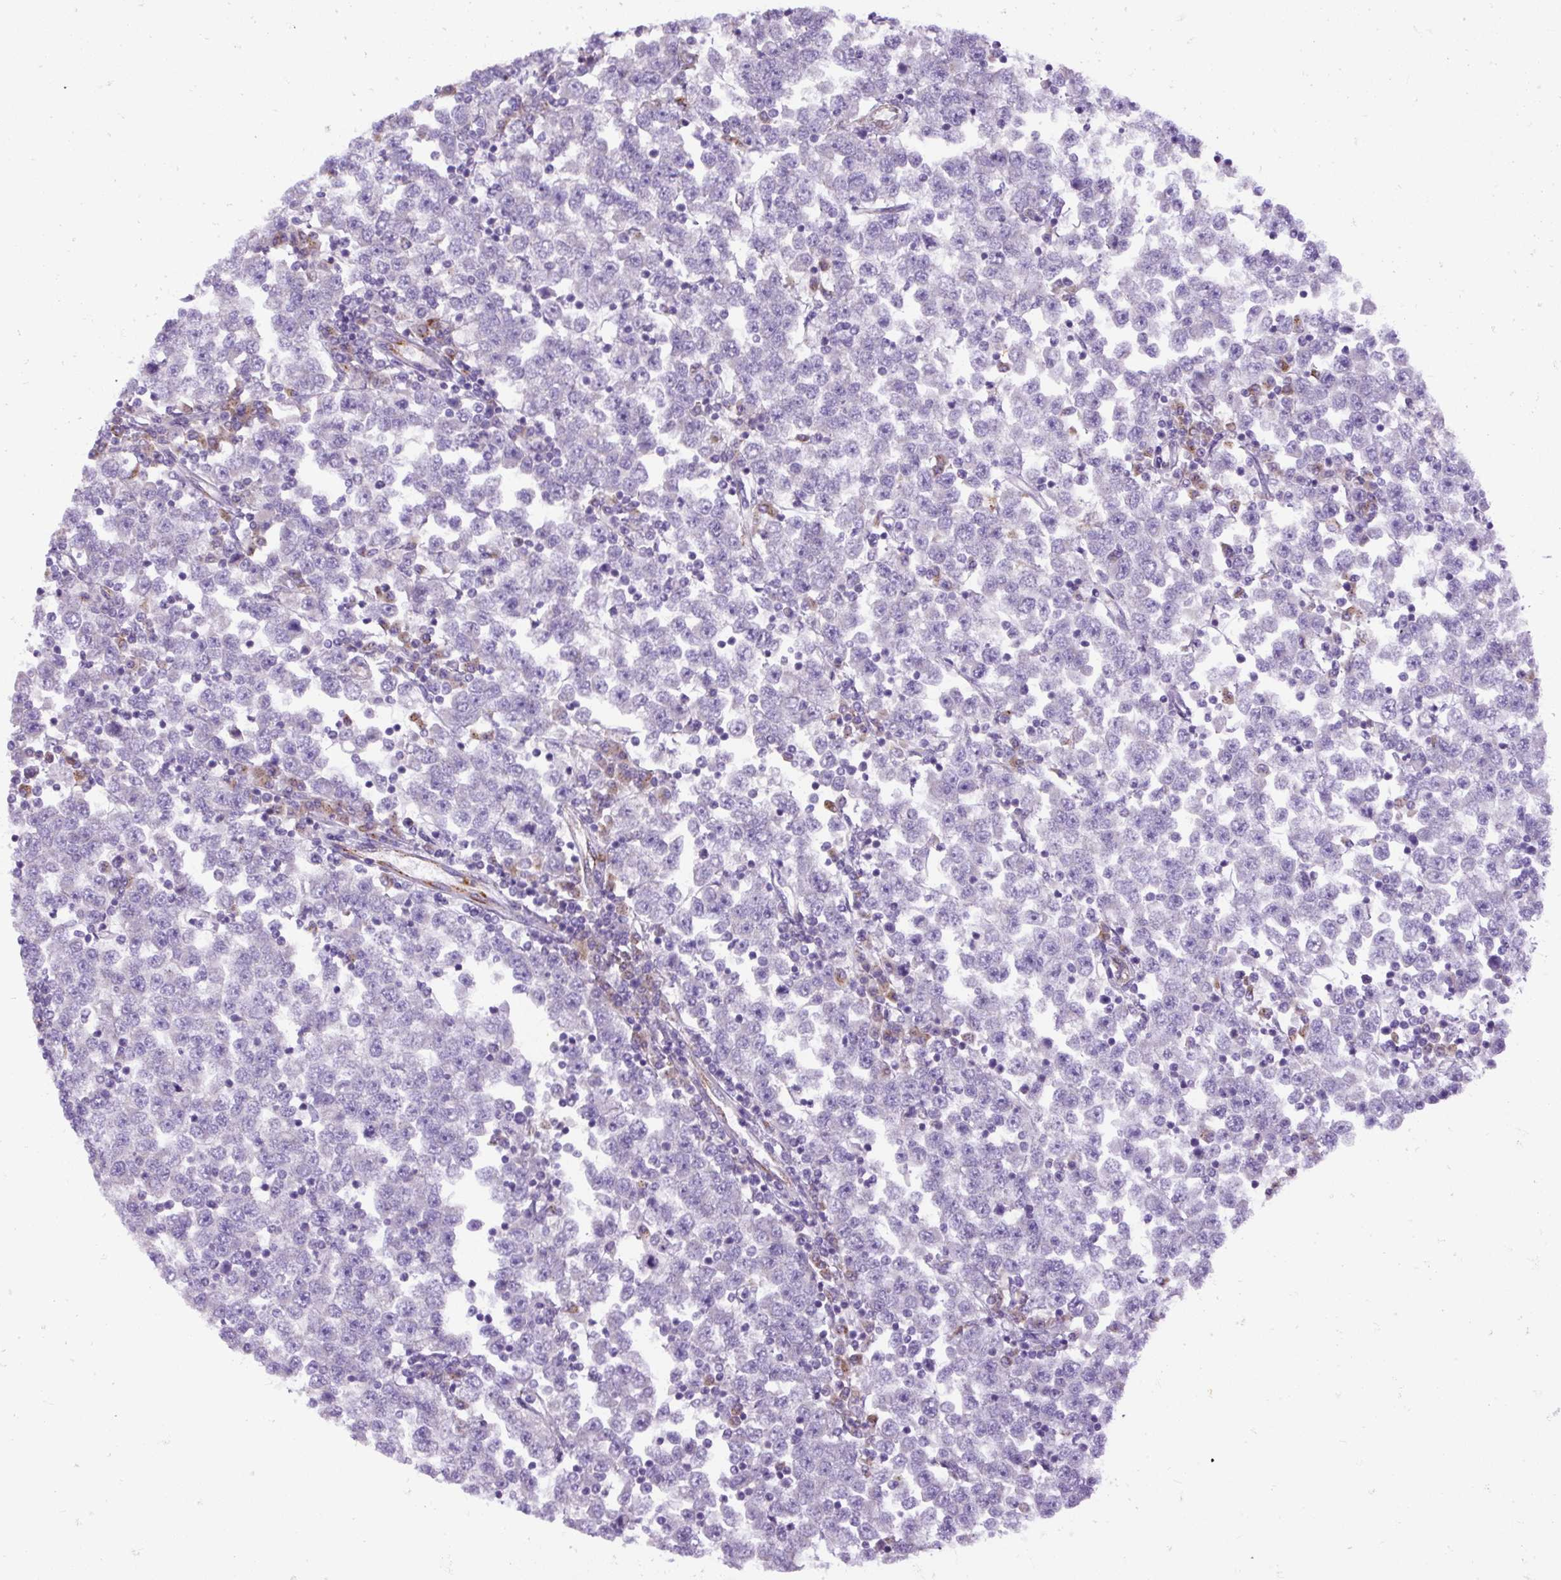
{"staining": {"intensity": "negative", "quantity": "none", "location": "none"}, "tissue": "testis cancer", "cell_type": "Tumor cells", "image_type": "cancer", "snomed": [{"axis": "morphology", "description": "Seminoma, NOS"}, {"axis": "topography", "description": "Testis"}], "caption": "High magnification brightfield microscopy of testis cancer (seminoma) stained with DAB (3,3'-diaminobenzidine) (brown) and counterstained with hematoxylin (blue): tumor cells show no significant staining. Brightfield microscopy of IHC stained with DAB (brown) and hematoxylin (blue), captured at high magnification.", "gene": "FAM149A", "patient": {"sex": "male", "age": 65}}